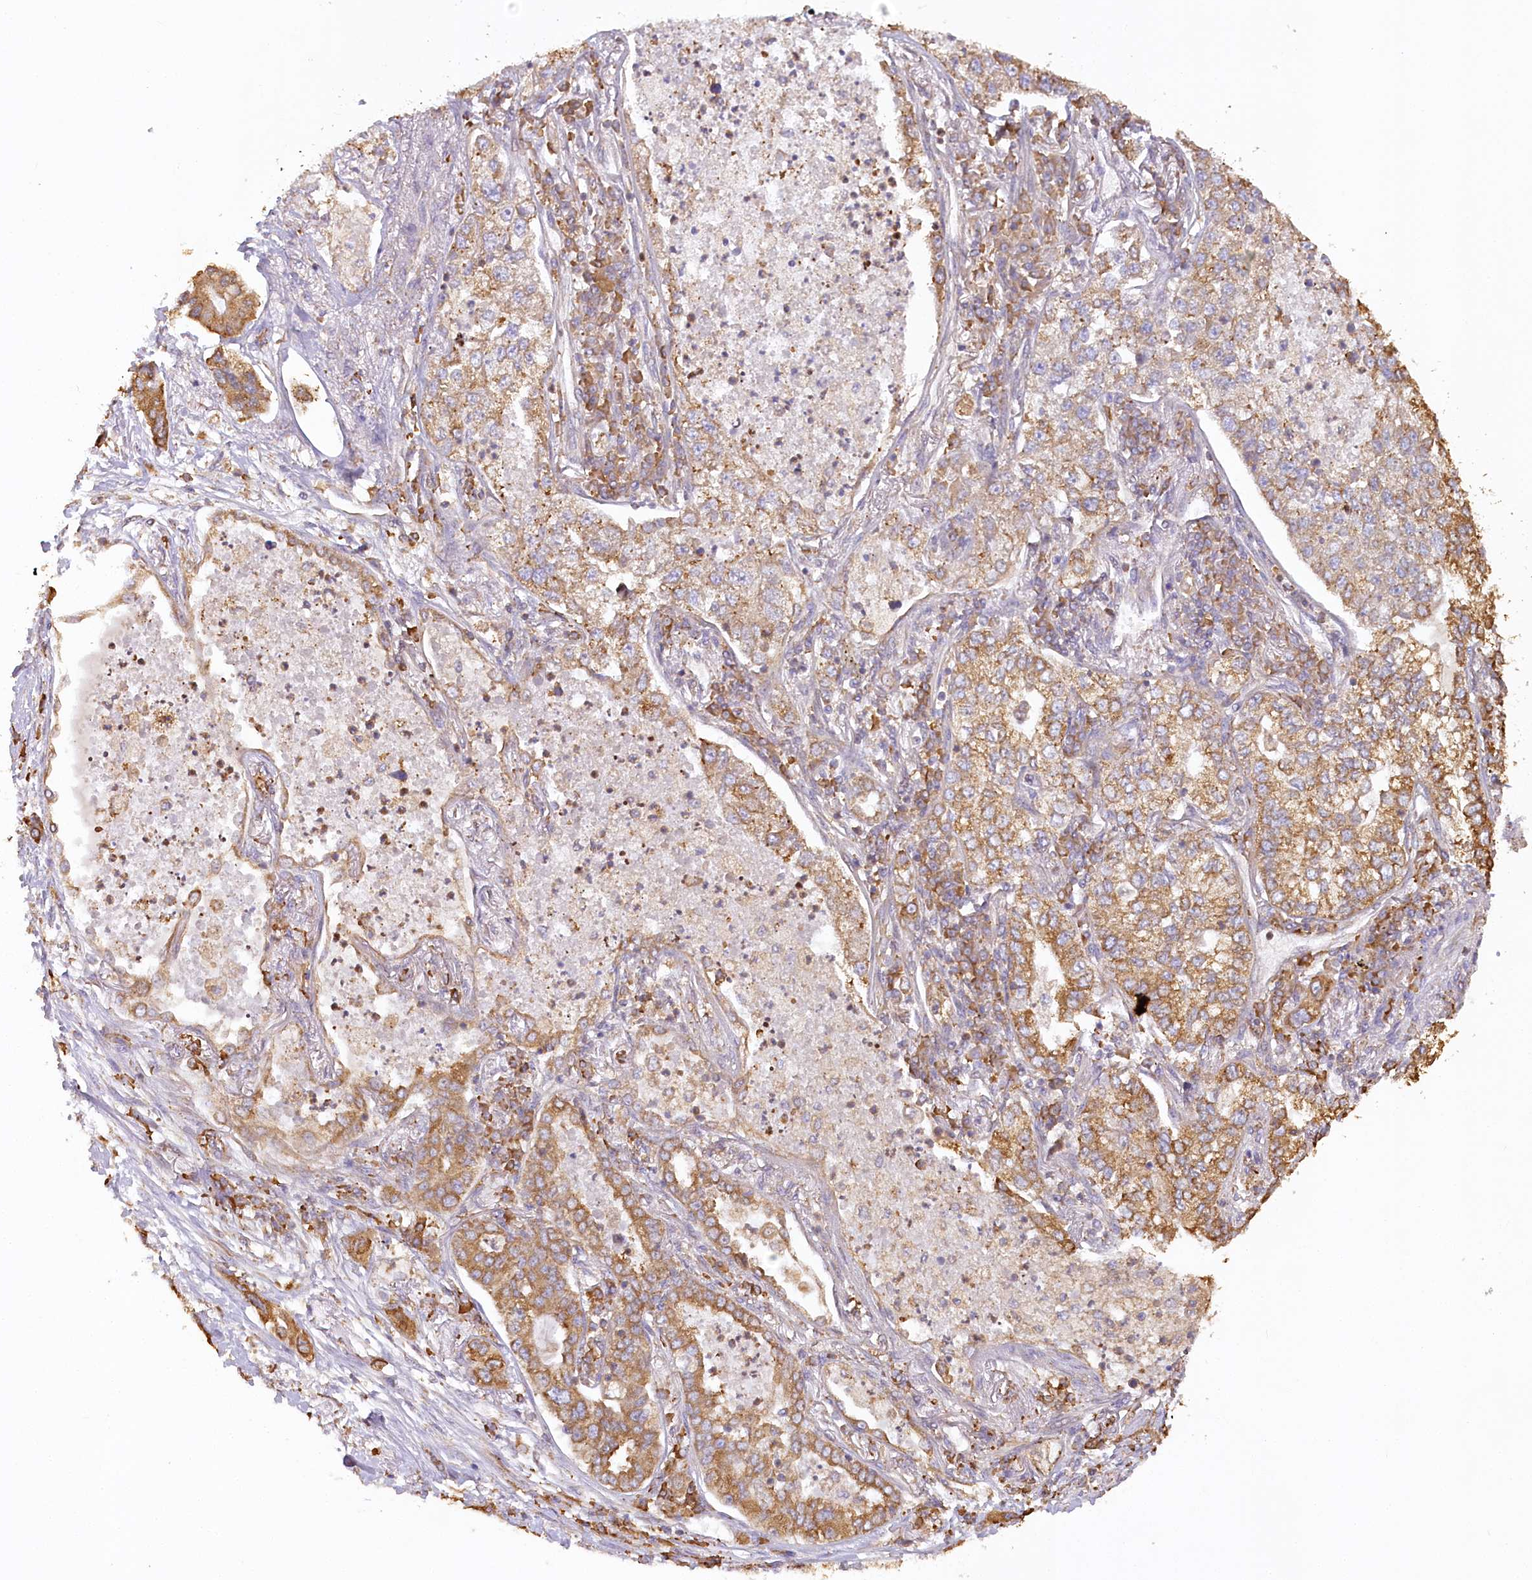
{"staining": {"intensity": "moderate", "quantity": ">75%", "location": "cytoplasmic/membranous"}, "tissue": "lung cancer", "cell_type": "Tumor cells", "image_type": "cancer", "snomed": [{"axis": "morphology", "description": "Adenocarcinoma, NOS"}, {"axis": "topography", "description": "Lung"}], "caption": "IHC image of human lung cancer (adenocarcinoma) stained for a protein (brown), which shows medium levels of moderate cytoplasmic/membranous expression in about >75% of tumor cells.", "gene": "ACAP2", "patient": {"sex": "male", "age": 49}}